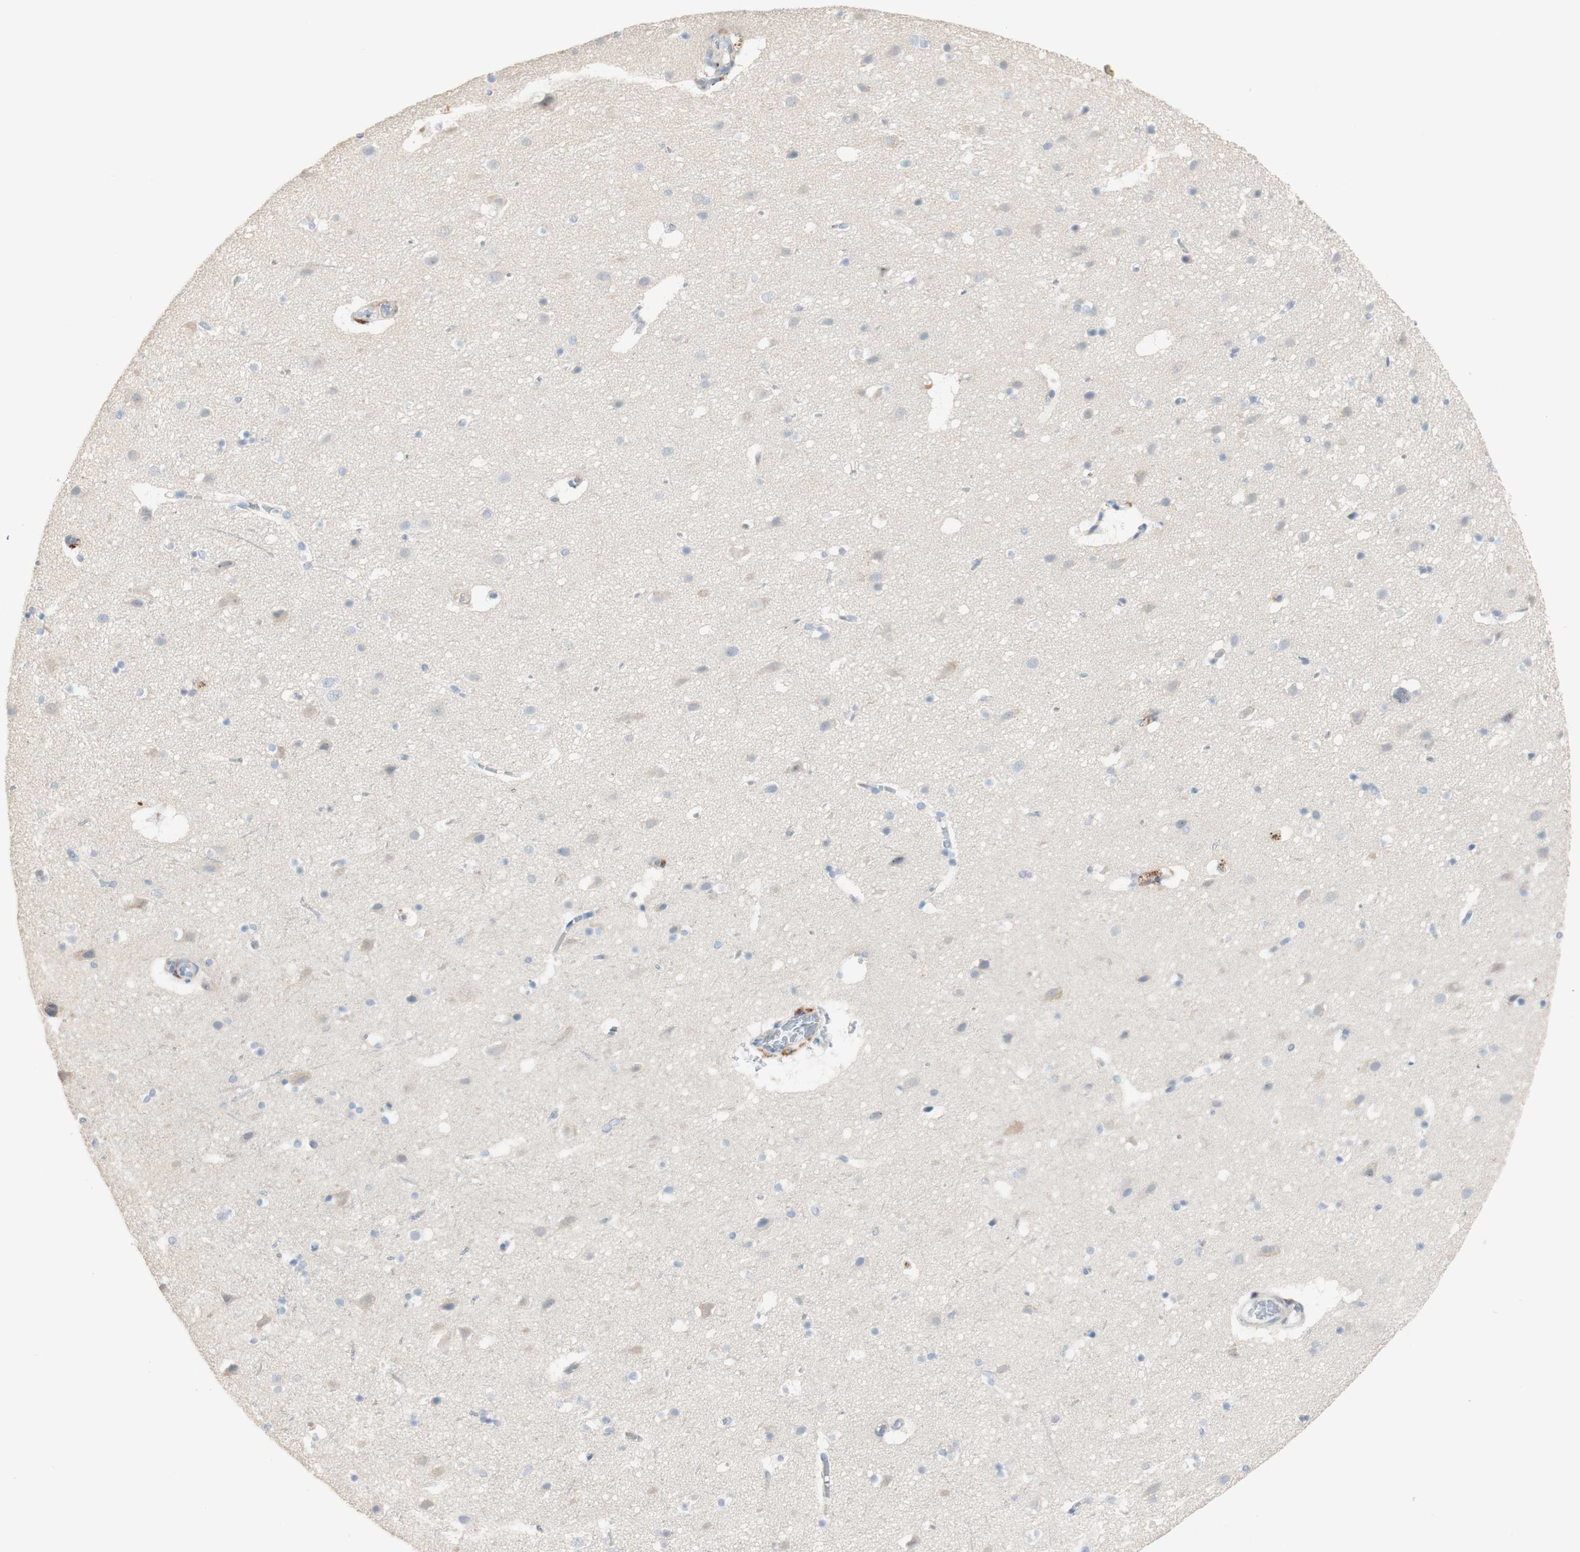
{"staining": {"intensity": "negative", "quantity": "none", "location": "none"}, "tissue": "cerebral cortex", "cell_type": "Endothelial cells", "image_type": "normal", "snomed": [{"axis": "morphology", "description": "Normal tissue, NOS"}, {"axis": "topography", "description": "Cerebral cortex"}], "caption": "There is no significant staining in endothelial cells of cerebral cortex. (DAB (3,3'-diaminobenzidine) immunohistochemistry (IHC) visualized using brightfield microscopy, high magnification).", "gene": "MANEA", "patient": {"sex": "male", "age": 45}}